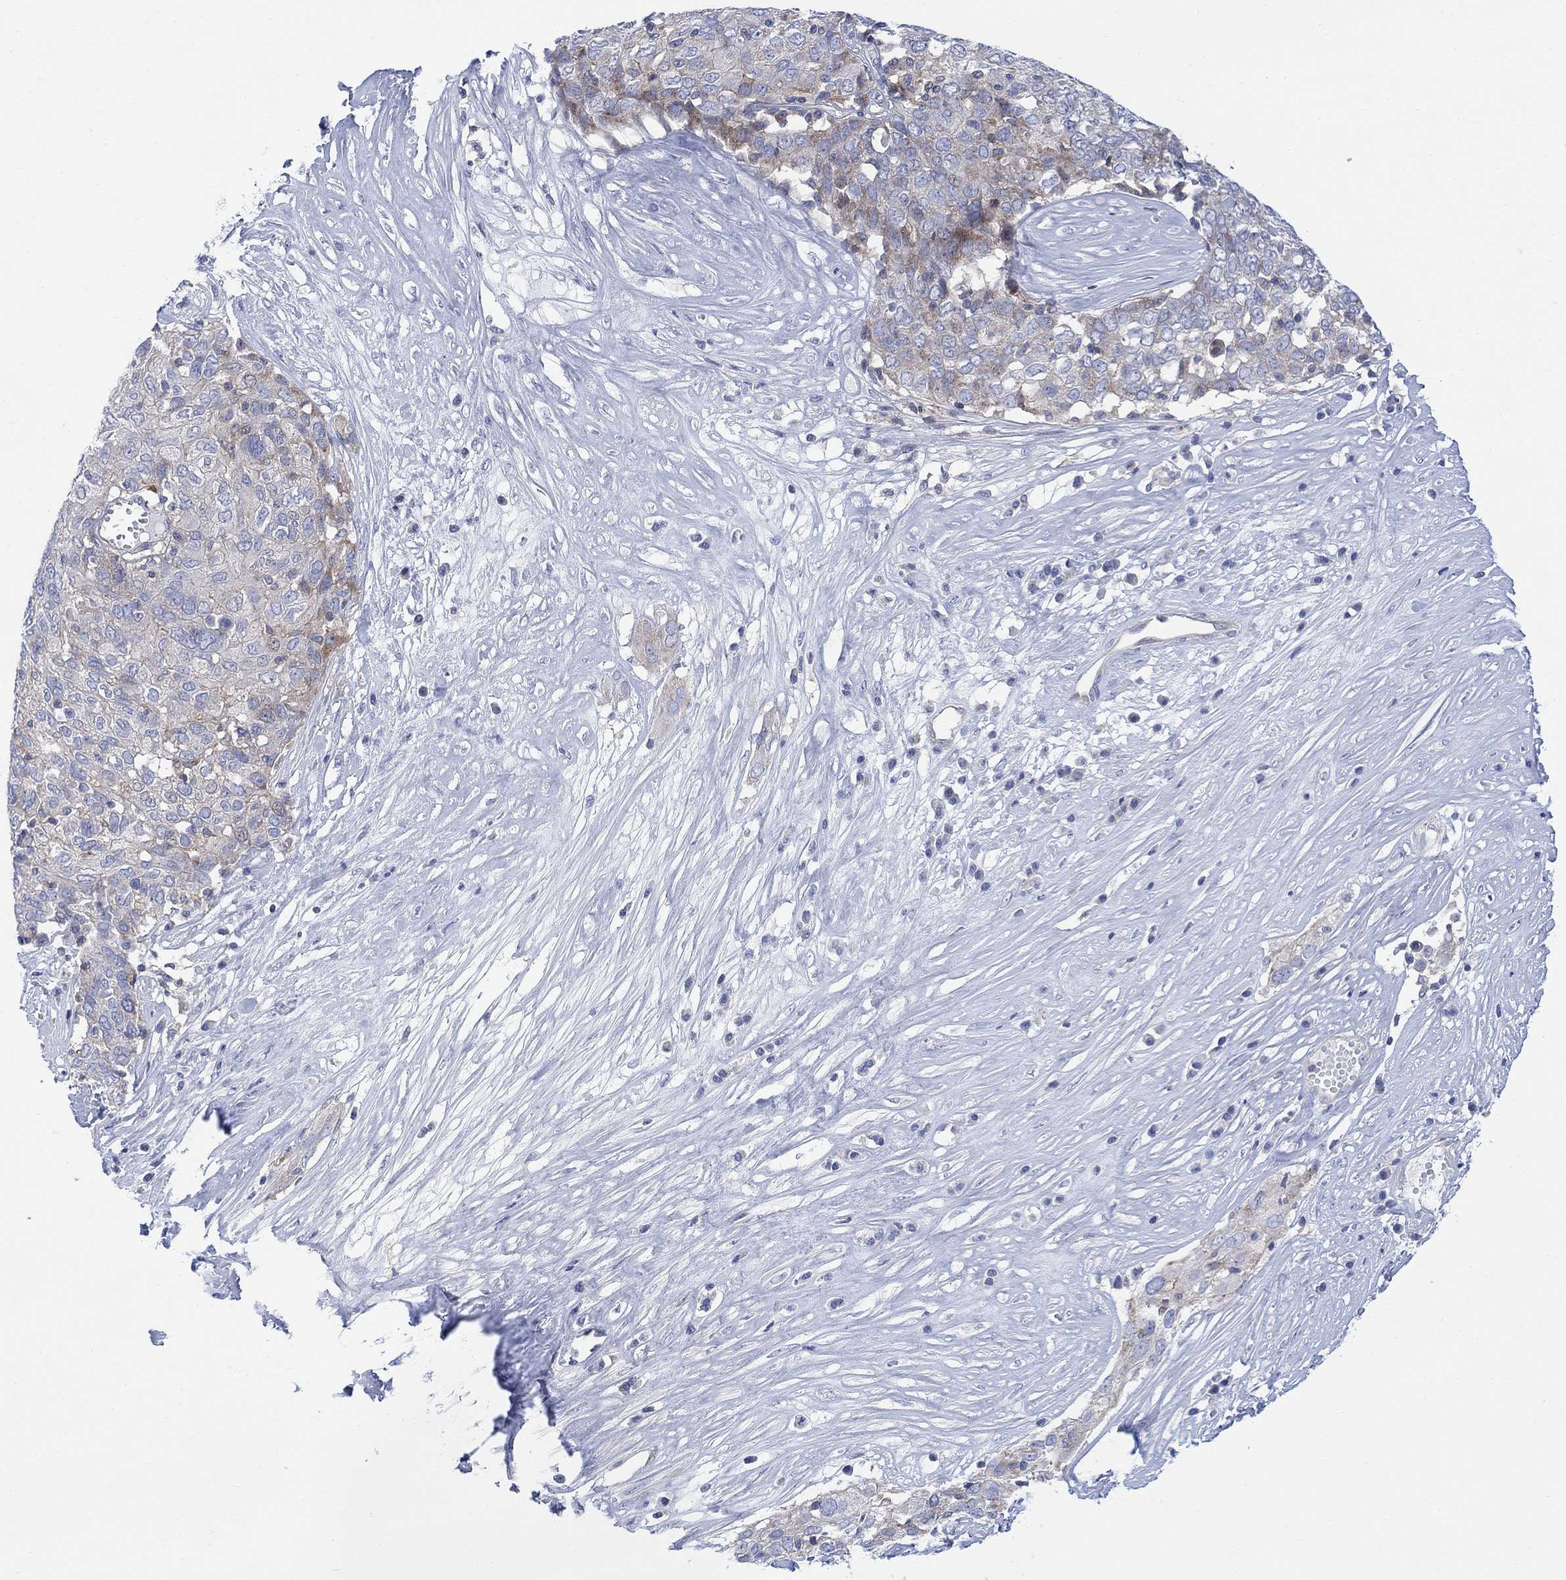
{"staining": {"intensity": "moderate", "quantity": "<25%", "location": "cytoplasmic/membranous"}, "tissue": "ovarian cancer", "cell_type": "Tumor cells", "image_type": "cancer", "snomed": [{"axis": "morphology", "description": "Carcinoma, endometroid"}, {"axis": "topography", "description": "Ovary"}], "caption": "Protein analysis of ovarian cancer (endometroid carcinoma) tissue exhibits moderate cytoplasmic/membranous positivity in about <25% of tumor cells. The staining is performed using DAB brown chromogen to label protein expression. The nuclei are counter-stained blue using hematoxylin.", "gene": "ARSK", "patient": {"sex": "female", "age": 50}}